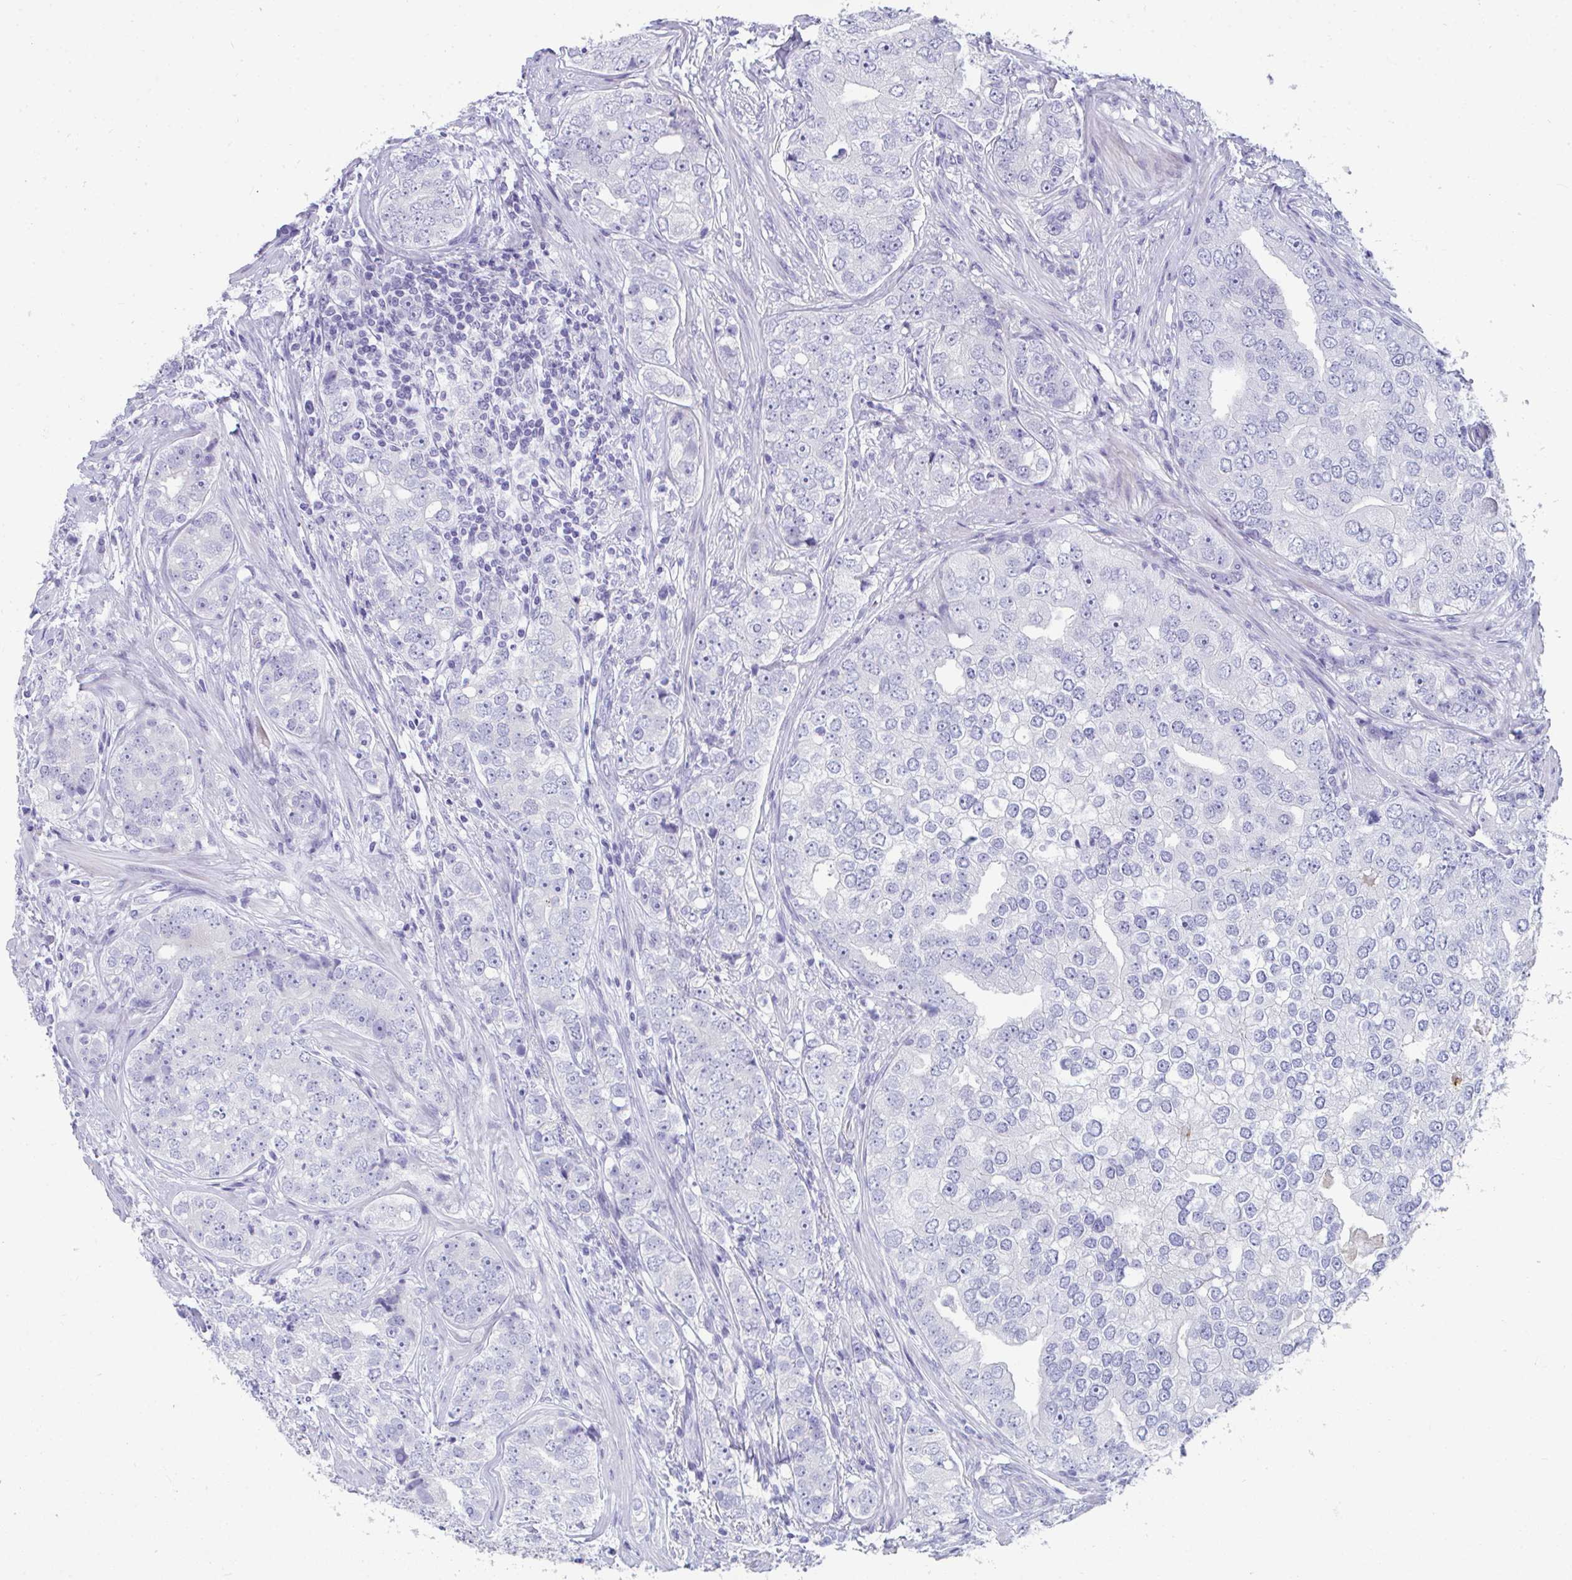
{"staining": {"intensity": "negative", "quantity": "none", "location": "none"}, "tissue": "prostate cancer", "cell_type": "Tumor cells", "image_type": "cancer", "snomed": [{"axis": "morphology", "description": "Adenocarcinoma, High grade"}, {"axis": "topography", "description": "Prostate"}], "caption": "DAB immunohistochemical staining of human prostate cancer reveals no significant positivity in tumor cells.", "gene": "TTC30B", "patient": {"sex": "male", "age": 60}}